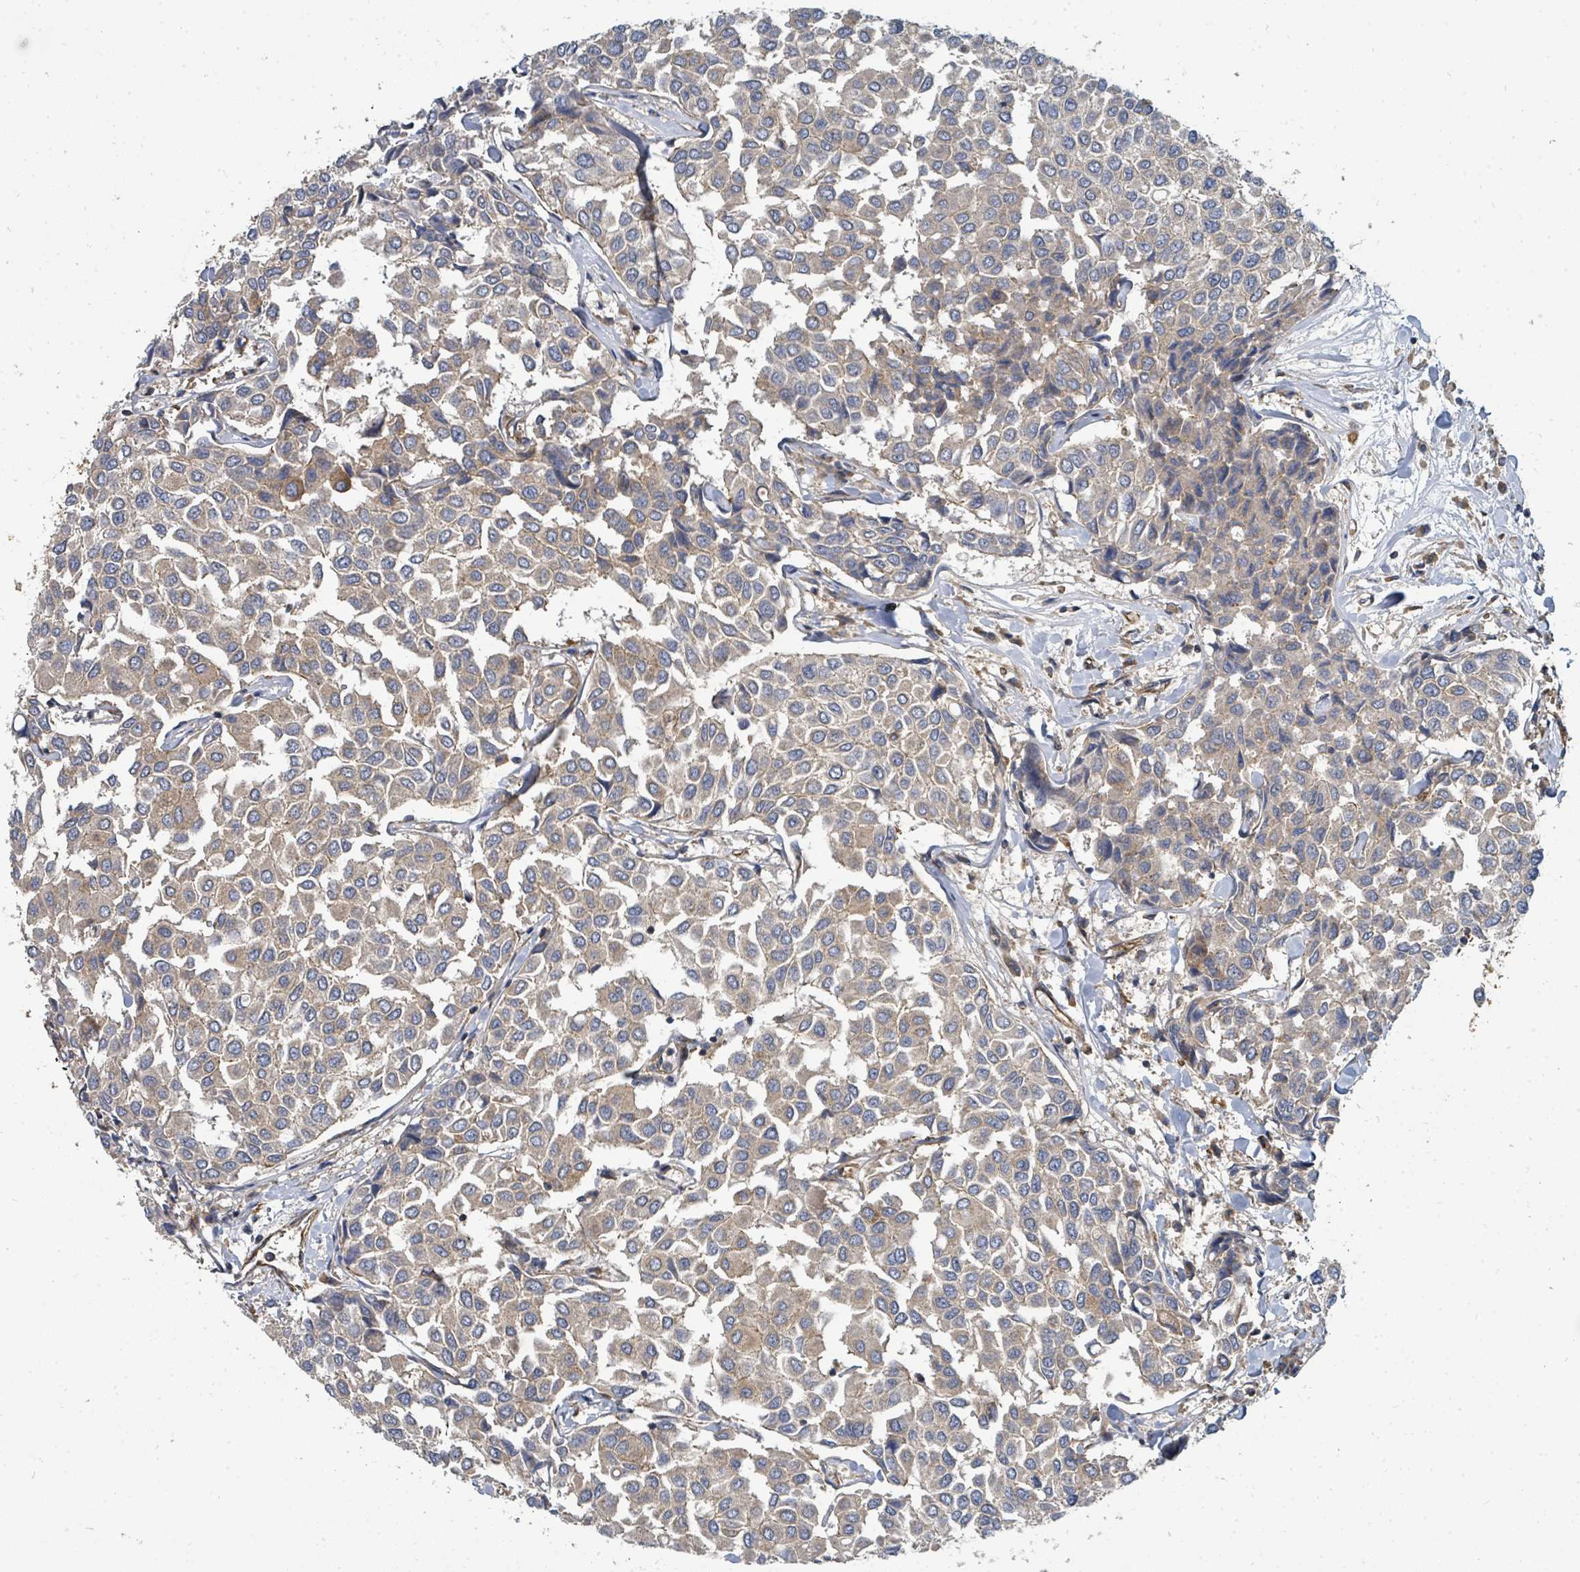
{"staining": {"intensity": "weak", "quantity": ">75%", "location": "cytoplasmic/membranous"}, "tissue": "breast cancer", "cell_type": "Tumor cells", "image_type": "cancer", "snomed": [{"axis": "morphology", "description": "Duct carcinoma"}, {"axis": "topography", "description": "Breast"}], "caption": "Breast cancer stained for a protein (brown) reveals weak cytoplasmic/membranous positive staining in about >75% of tumor cells.", "gene": "BOLA2B", "patient": {"sex": "female", "age": 55}}